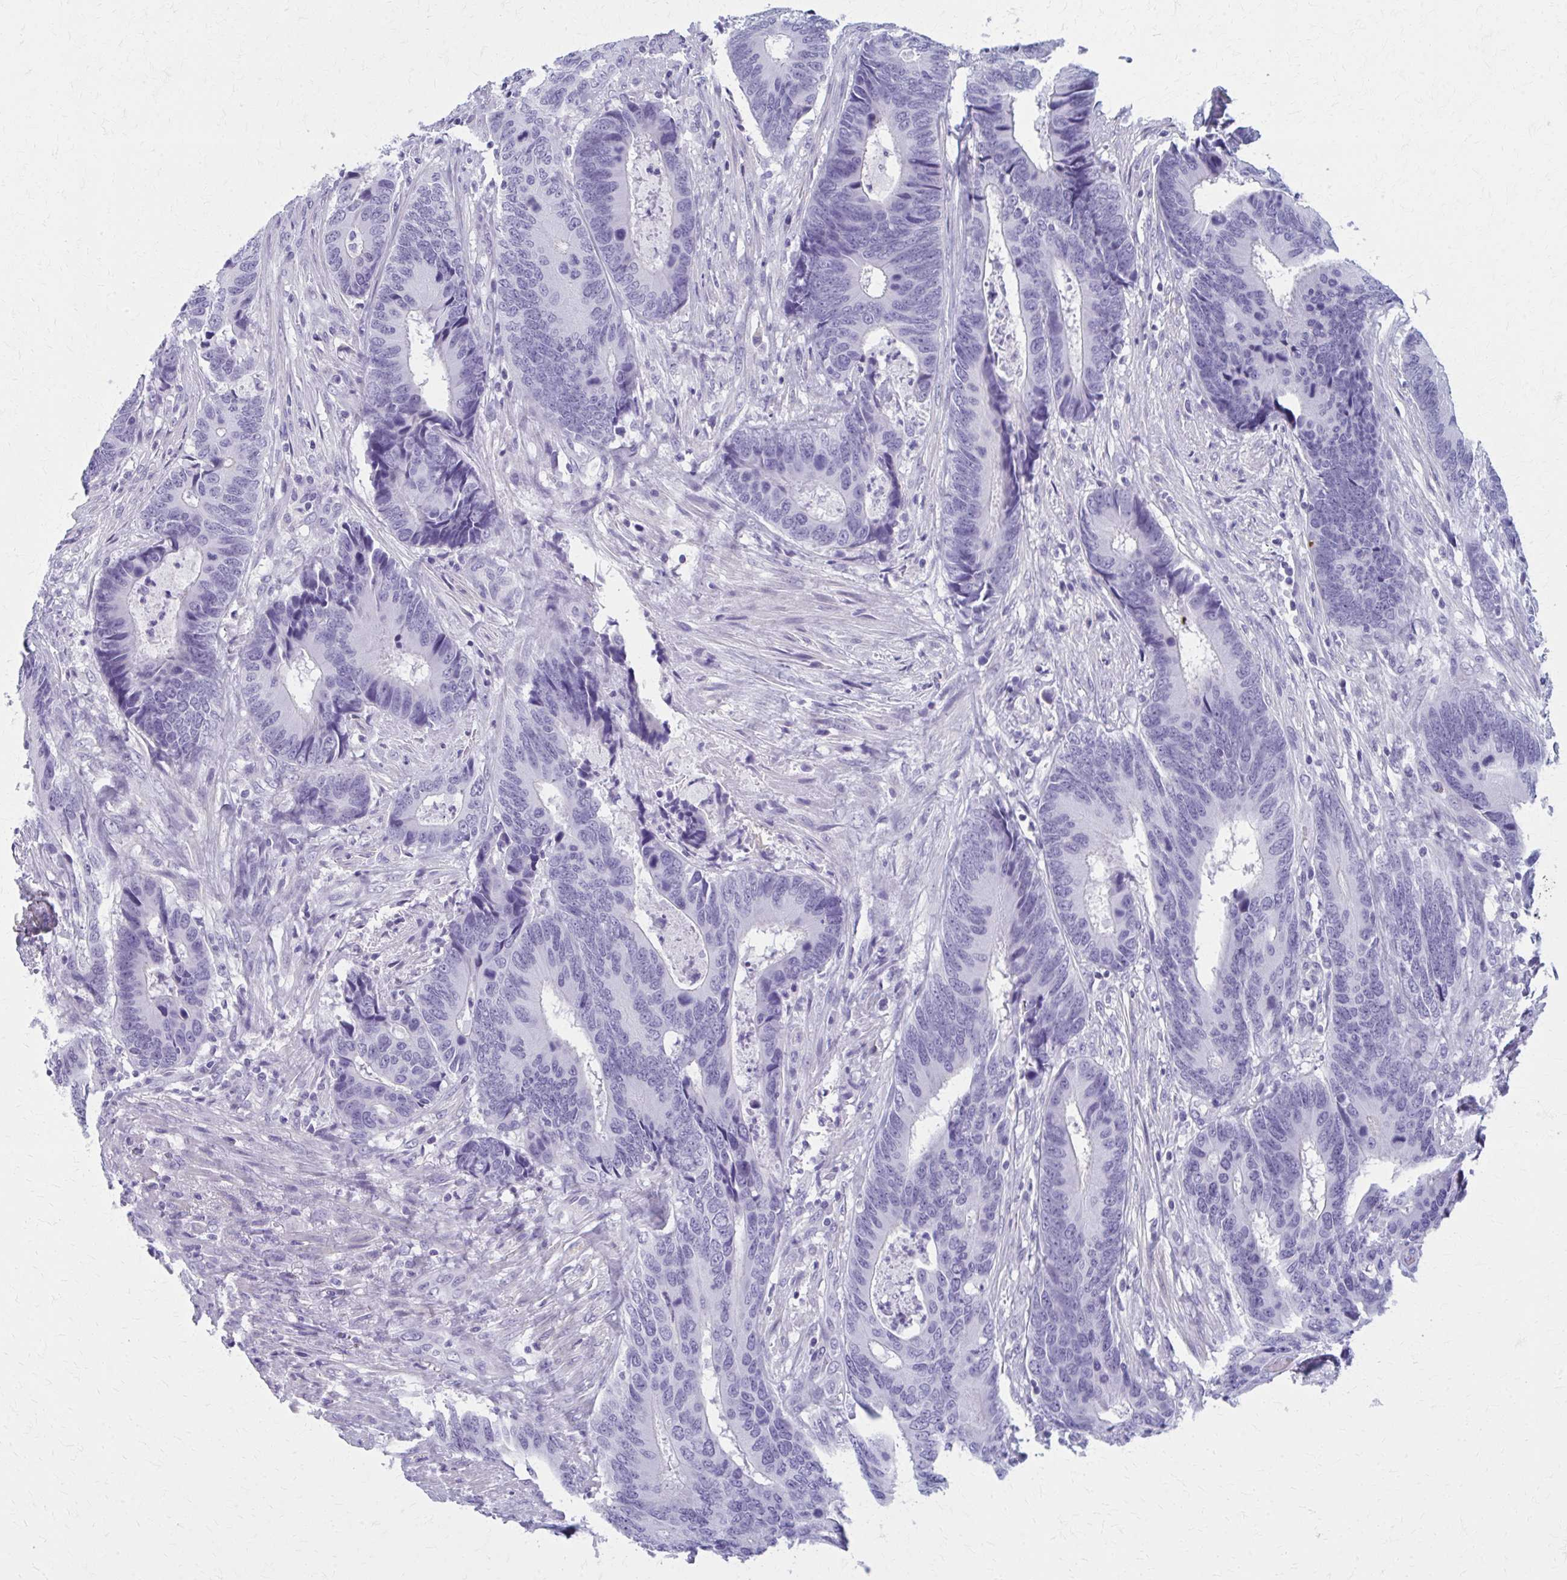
{"staining": {"intensity": "negative", "quantity": "none", "location": "none"}, "tissue": "colorectal cancer", "cell_type": "Tumor cells", "image_type": "cancer", "snomed": [{"axis": "morphology", "description": "Adenocarcinoma, NOS"}, {"axis": "topography", "description": "Colon"}], "caption": "Immunohistochemistry (IHC) histopathology image of neoplastic tissue: colorectal cancer (adenocarcinoma) stained with DAB displays no significant protein positivity in tumor cells.", "gene": "MPLKIP", "patient": {"sex": "male", "age": 87}}